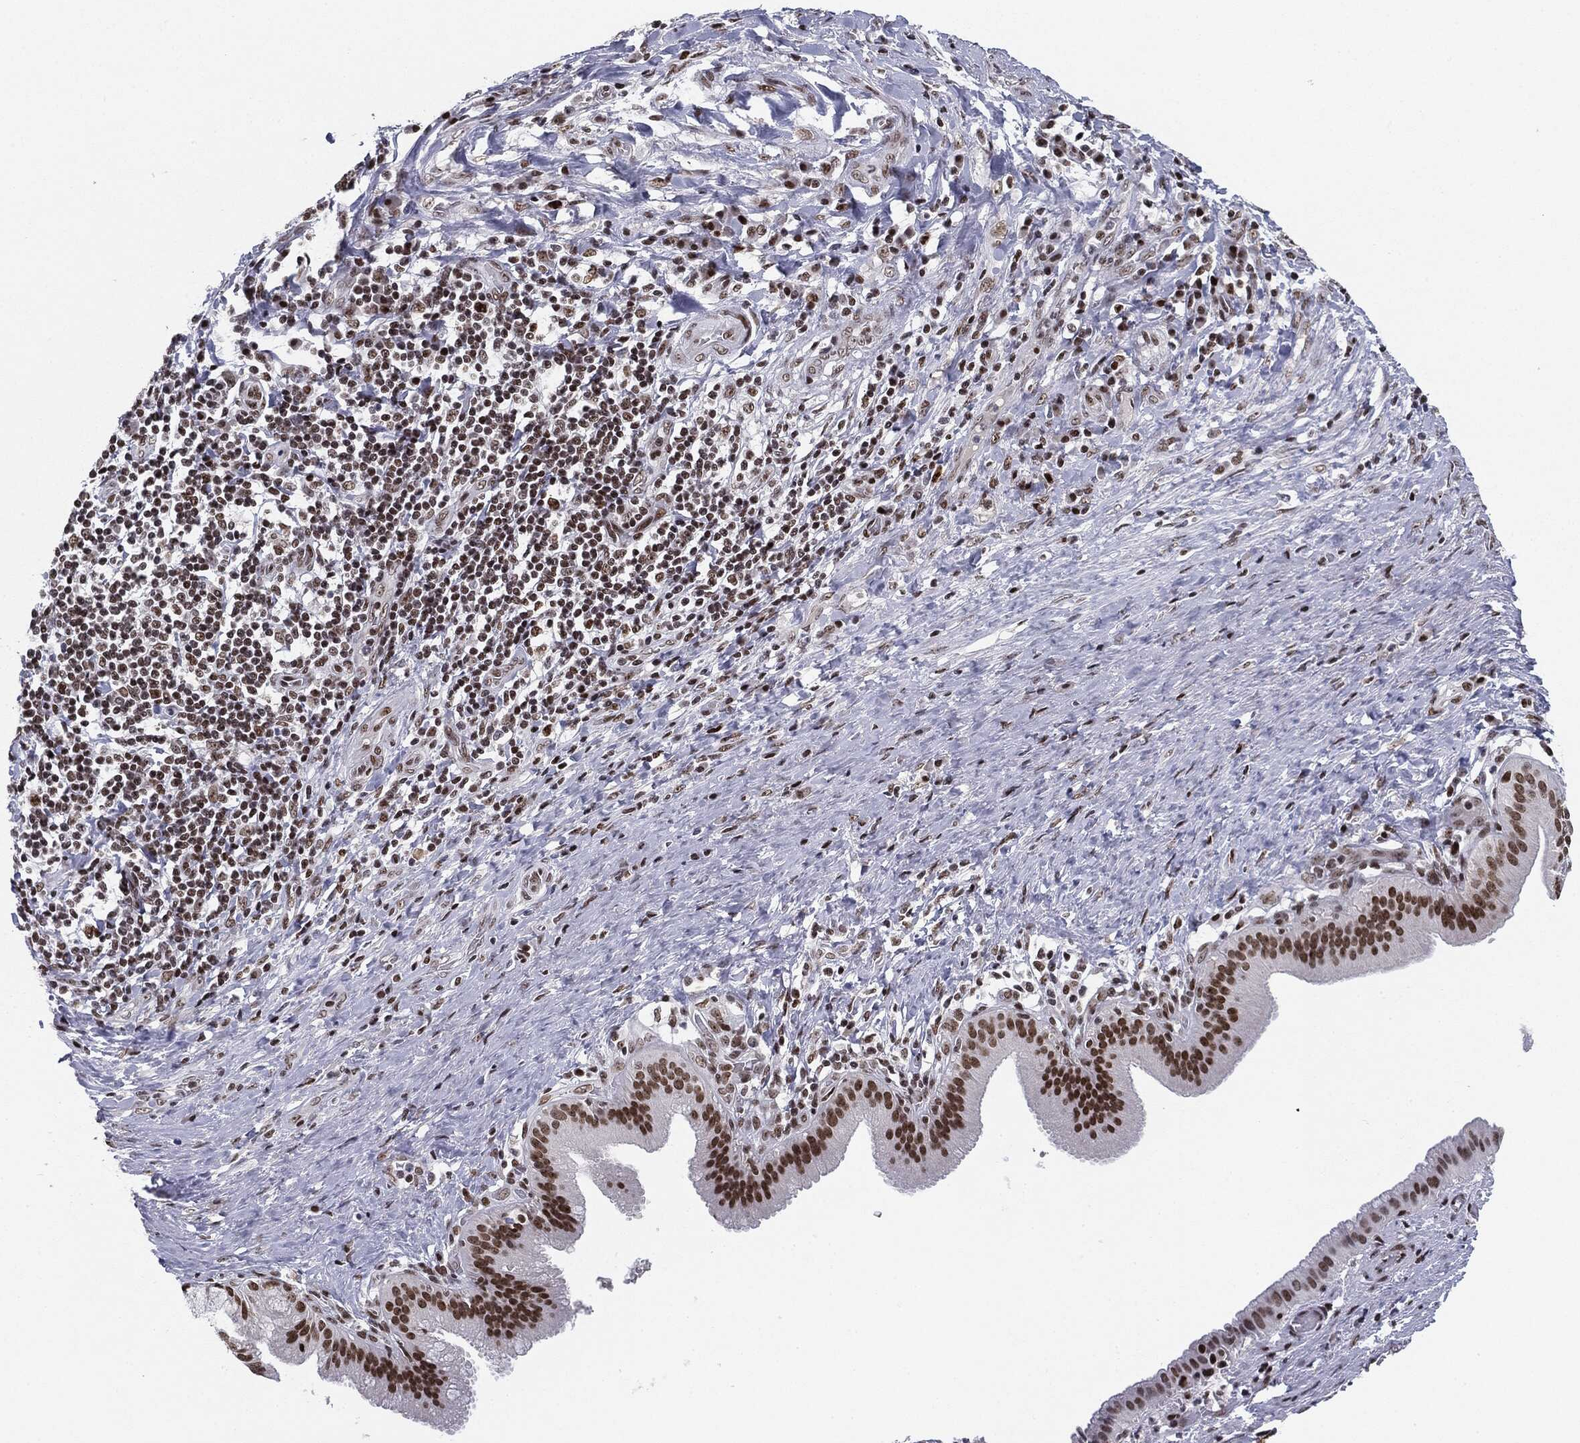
{"staining": {"intensity": "strong", "quantity": ">75%", "location": "nuclear"}, "tissue": "liver cancer", "cell_type": "Tumor cells", "image_type": "cancer", "snomed": [{"axis": "morphology", "description": "Cholangiocarcinoma"}, {"axis": "topography", "description": "Liver"}], "caption": "Immunohistochemical staining of human liver cancer (cholangiocarcinoma) reveals strong nuclear protein positivity in about >75% of tumor cells.", "gene": "MDC1", "patient": {"sex": "female", "age": 73}}